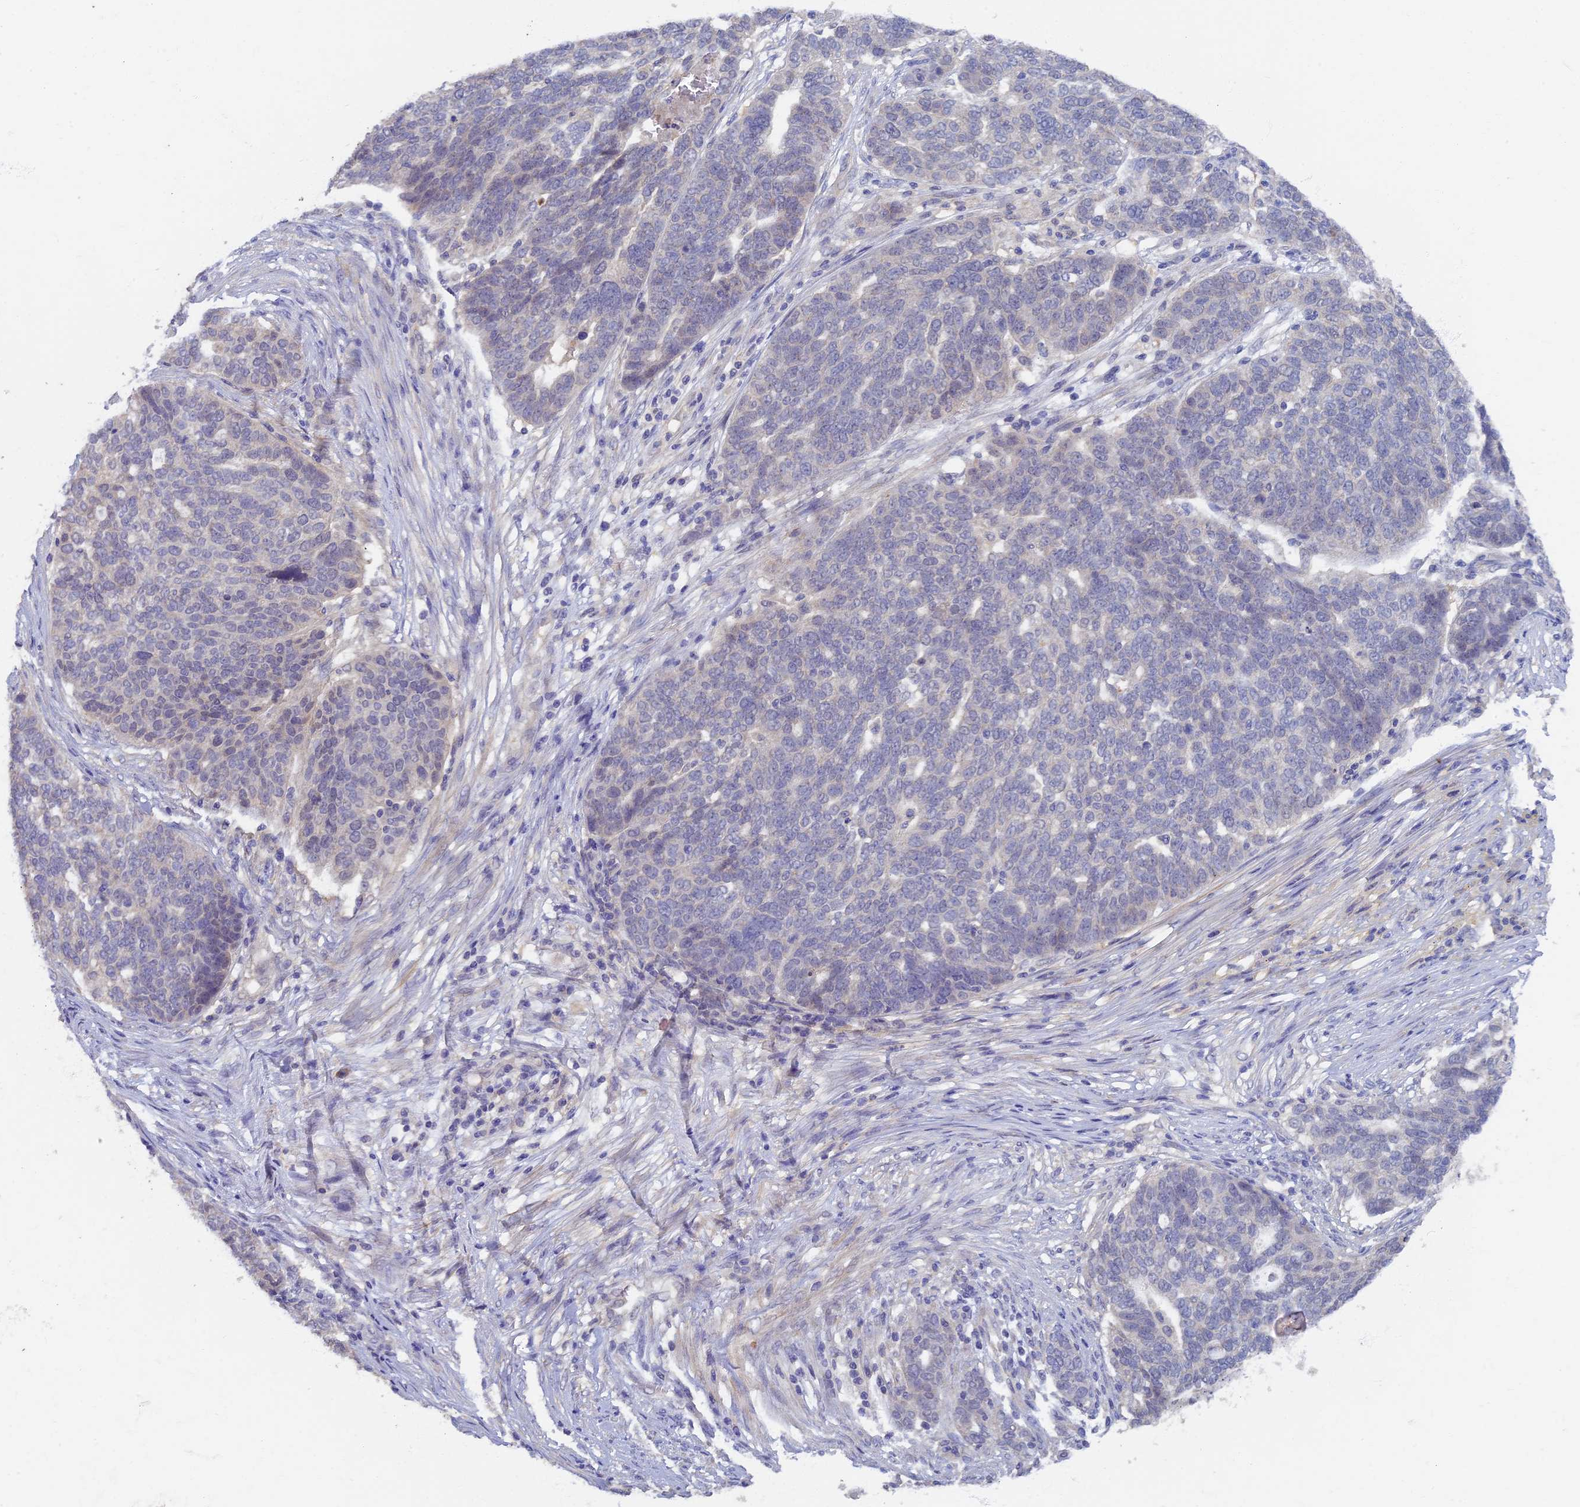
{"staining": {"intensity": "negative", "quantity": "none", "location": "none"}, "tissue": "ovarian cancer", "cell_type": "Tumor cells", "image_type": "cancer", "snomed": [{"axis": "morphology", "description": "Cystadenocarcinoma, serous, NOS"}, {"axis": "topography", "description": "Ovary"}], "caption": "Ovarian cancer (serous cystadenocarcinoma) was stained to show a protein in brown. There is no significant expression in tumor cells.", "gene": "RSPH3", "patient": {"sex": "female", "age": 59}}